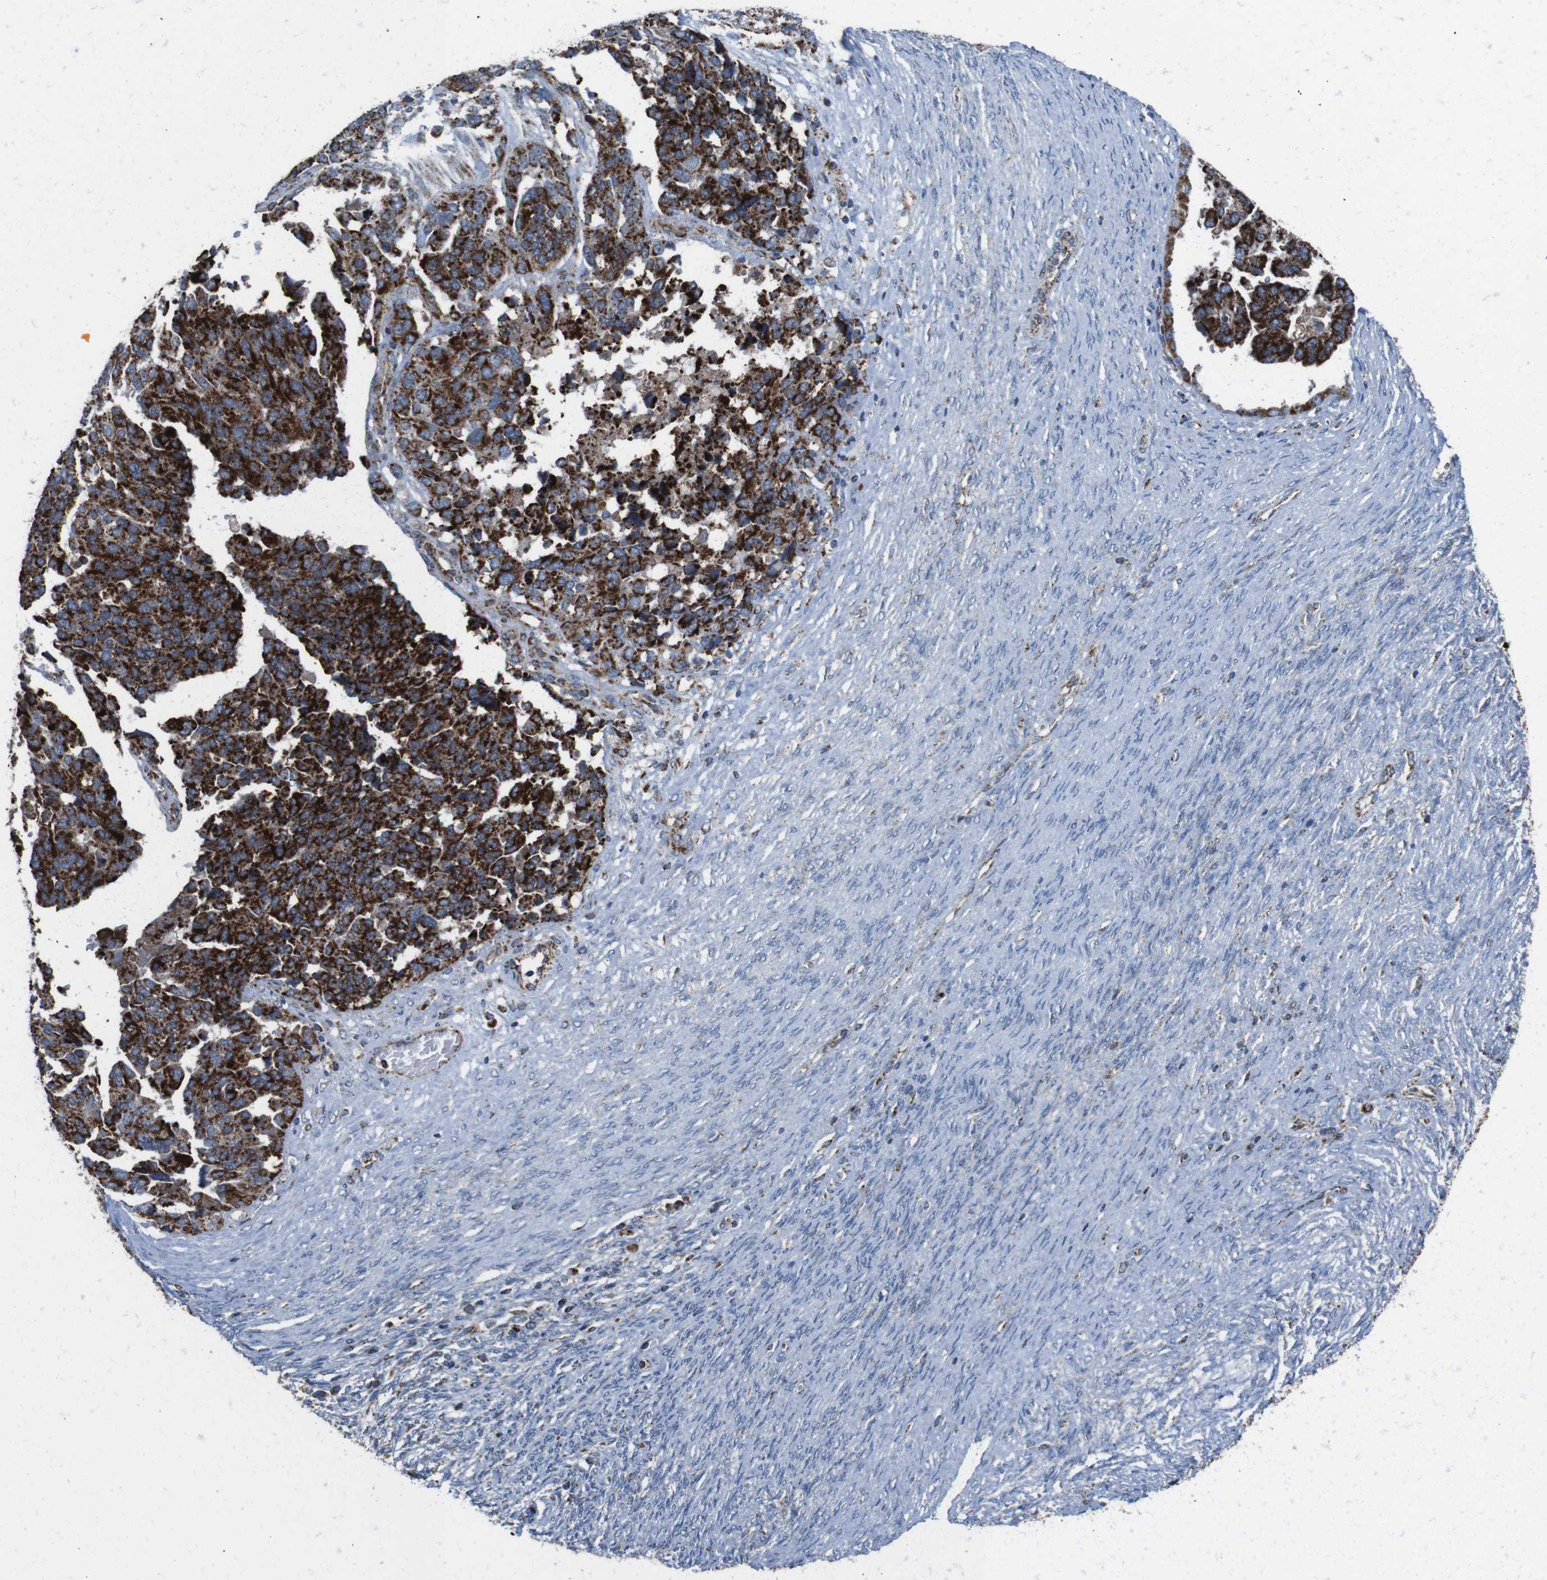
{"staining": {"intensity": "strong", "quantity": "25%-75%", "location": "cytoplasmic/membranous"}, "tissue": "ovarian cancer", "cell_type": "Tumor cells", "image_type": "cancer", "snomed": [{"axis": "morphology", "description": "Cystadenocarcinoma, serous, NOS"}, {"axis": "topography", "description": "Ovary"}], "caption": "Immunohistochemistry of human ovarian serous cystadenocarcinoma shows high levels of strong cytoplasmic/membranous staining in about 25%-75% of tumor cells. (Brightfield microscopy of DAB IHC at high magnification).", "gene": "HK1", "patient": {"sex": "female", "age": 44}}